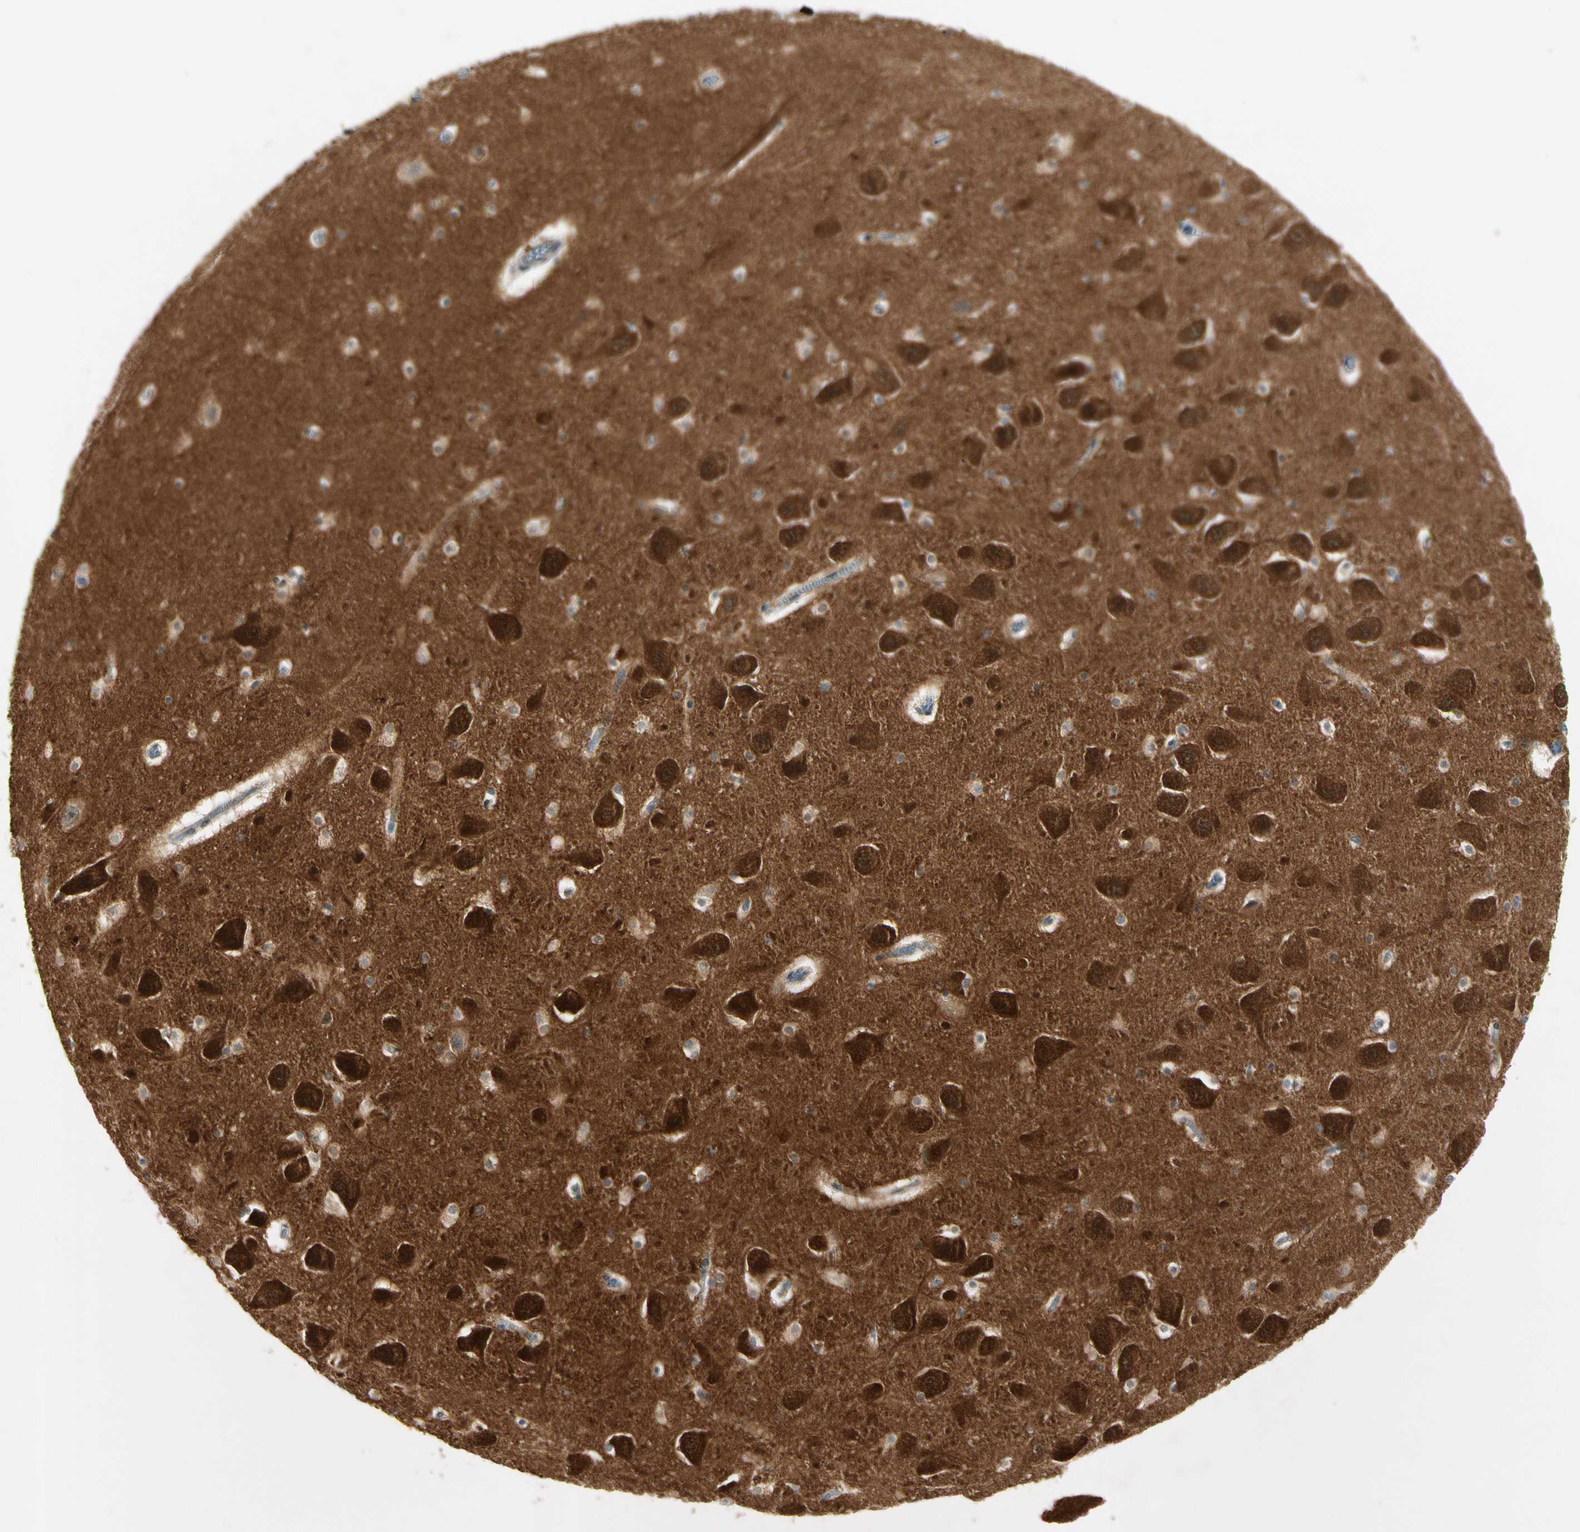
{"staining": {"intensity": "moderate", "quantity": "25%-75%", "location": "cytoplasmic/membranous"}, "tissue": "hippocampus", "cell_type": "Glial cells", "image_type": "normal", "snomed": [{"axis": "morphology", "description": "Normal tissue, NOS"}, {"axis": "topography", "description": "Hippocampus"}], "caption": "A brown stain shows moderate cytoplasmic/membranous expression of a protein in glial cells of unremarkable hippocampus. (DAB = brown stain, brightfield microscopy at high magnification).", "gene": "PPP3CB", "patient": {"sex": "male", "age": 45}}